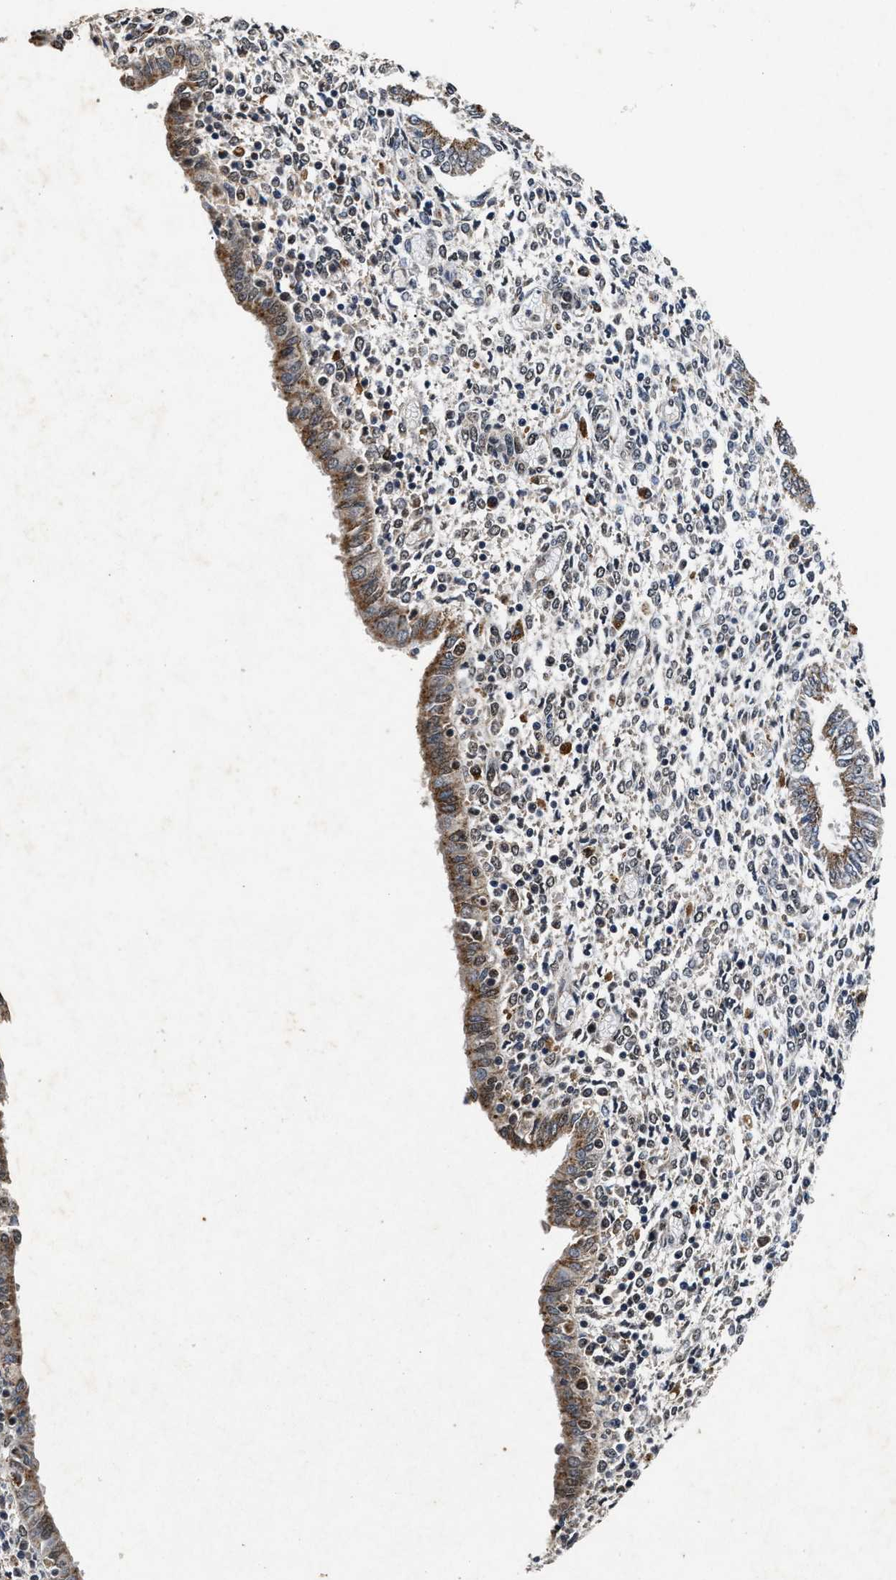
{"staining": {"intensity": "weak", "quantity": "<25%", "location": "nuclear"}, "tissue": "endometrium", "cell_type": "Cells in endometrial stroma", "image_type": "normal", "snomed": [{"axis": "morphology", "description": "Normal tissue, NOS"}, {"axis": "topography", "description": "Endometrium"}], "caption": "Immunohistochemical staining of normal endometrium demonstrates no significant expression in cells in endometrial stroma.", "gene": "ACOX1", "patient": {"sex": "female", "age": 35}}